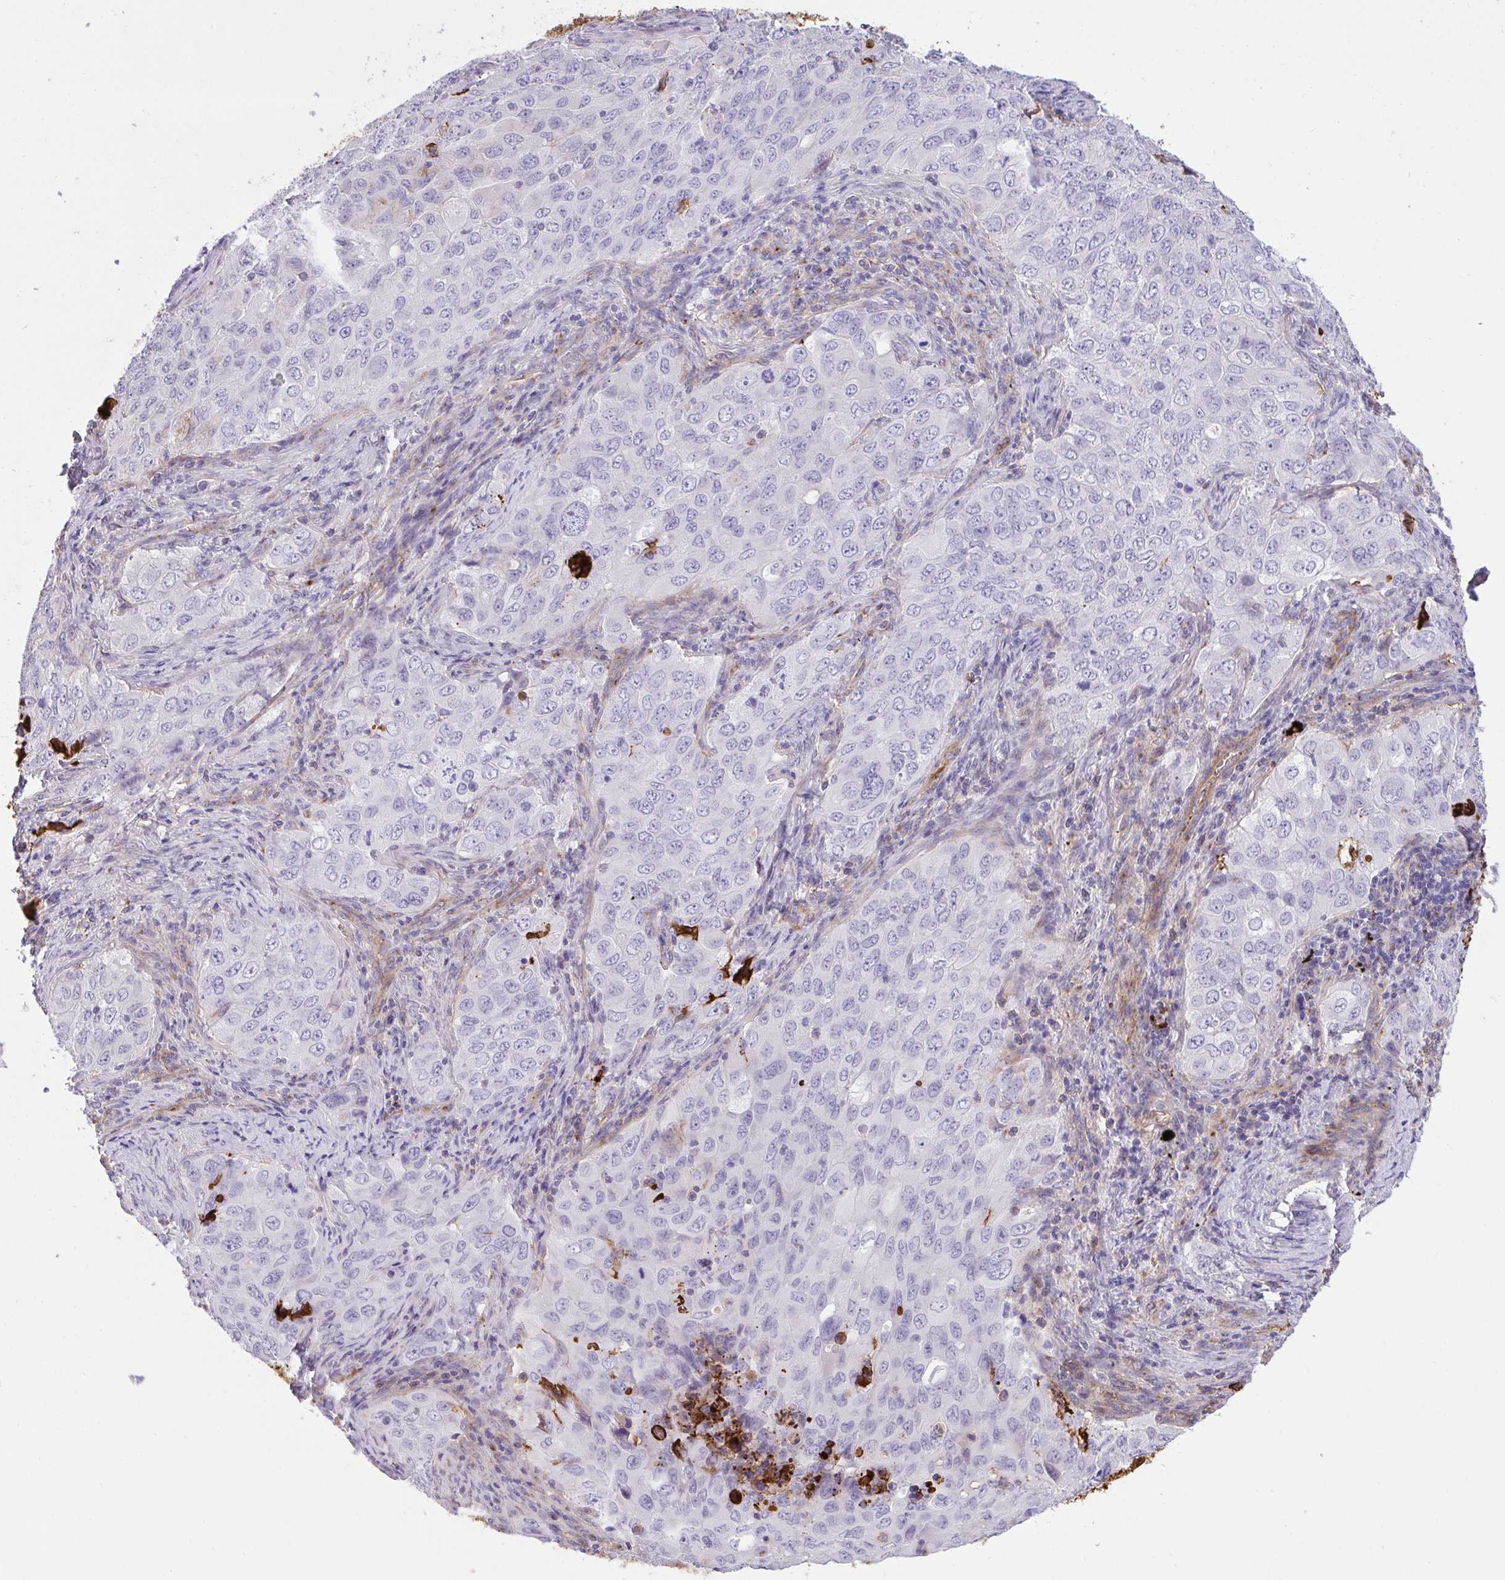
{"staining": {"intensity": "moderate", "quantity": "<25%", "location": "cytoplasmic/membranous"}, "tissue": "lung cancer", "cell_type": "Tumor cells", "image_type": "cancer", "snomed": [{"axis": "morphology", "description": "Adenocarcinoma, NOS"}, {"axis": "morphology", "description": "Adenocarcinoma, metastatic, NOS"}, {"axis": "topography", "description": "Lymph node"}, {"axis": "topography", "description": "Lung"}], "caption": "Tumor cells display moderate cytoplasmic/membranous positivity in approximately <25% of cells in lung cancer. The protein is stained brown, and the nuclei are stained in blue (DAB IHC with brightfield microscopy, high magnification).", "gene": "F2", "patient": {"sex": "female", "age": 42}}